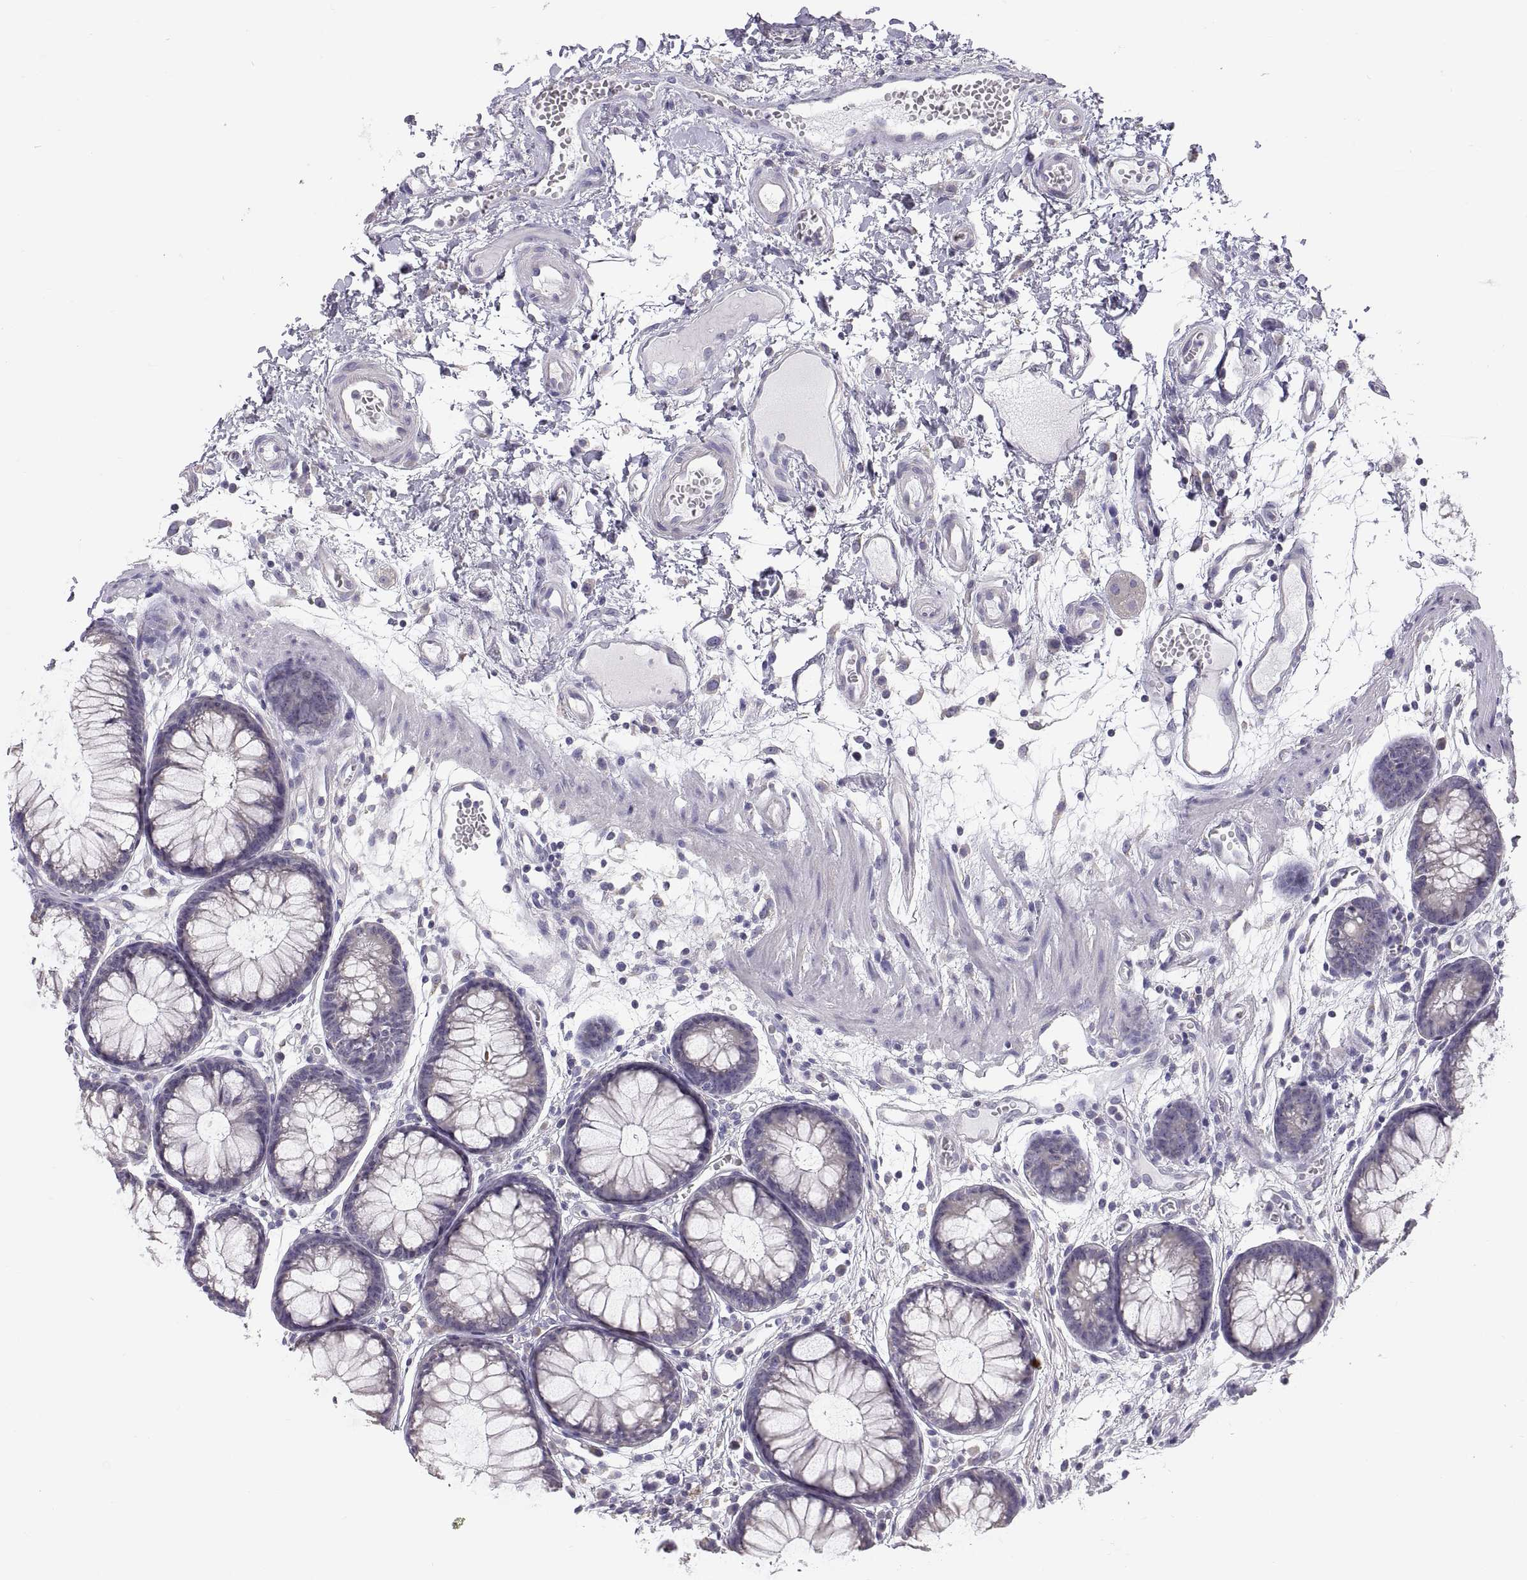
{"staining": {"intensity": "negative", "quantity": "none", "location": "none"}, "tissue": "colon", "cell_type": "Endothelial cells", "image_type": "normal", "snomed": [{"axis": "morphology", "description": "Normal tissue, NOS"}, {"axis": "morphology", "description": "Adenocarcinoma, NOS"}, {"axis": "topography", "description": "Colon"}], "caption": "Immunohistochemistry image of benign colon: colon stained with DAB displays no significant protein positivity in endothelial cells.", "gene": "TNNC1", "patient": {"sex": "male", "age": 65}}